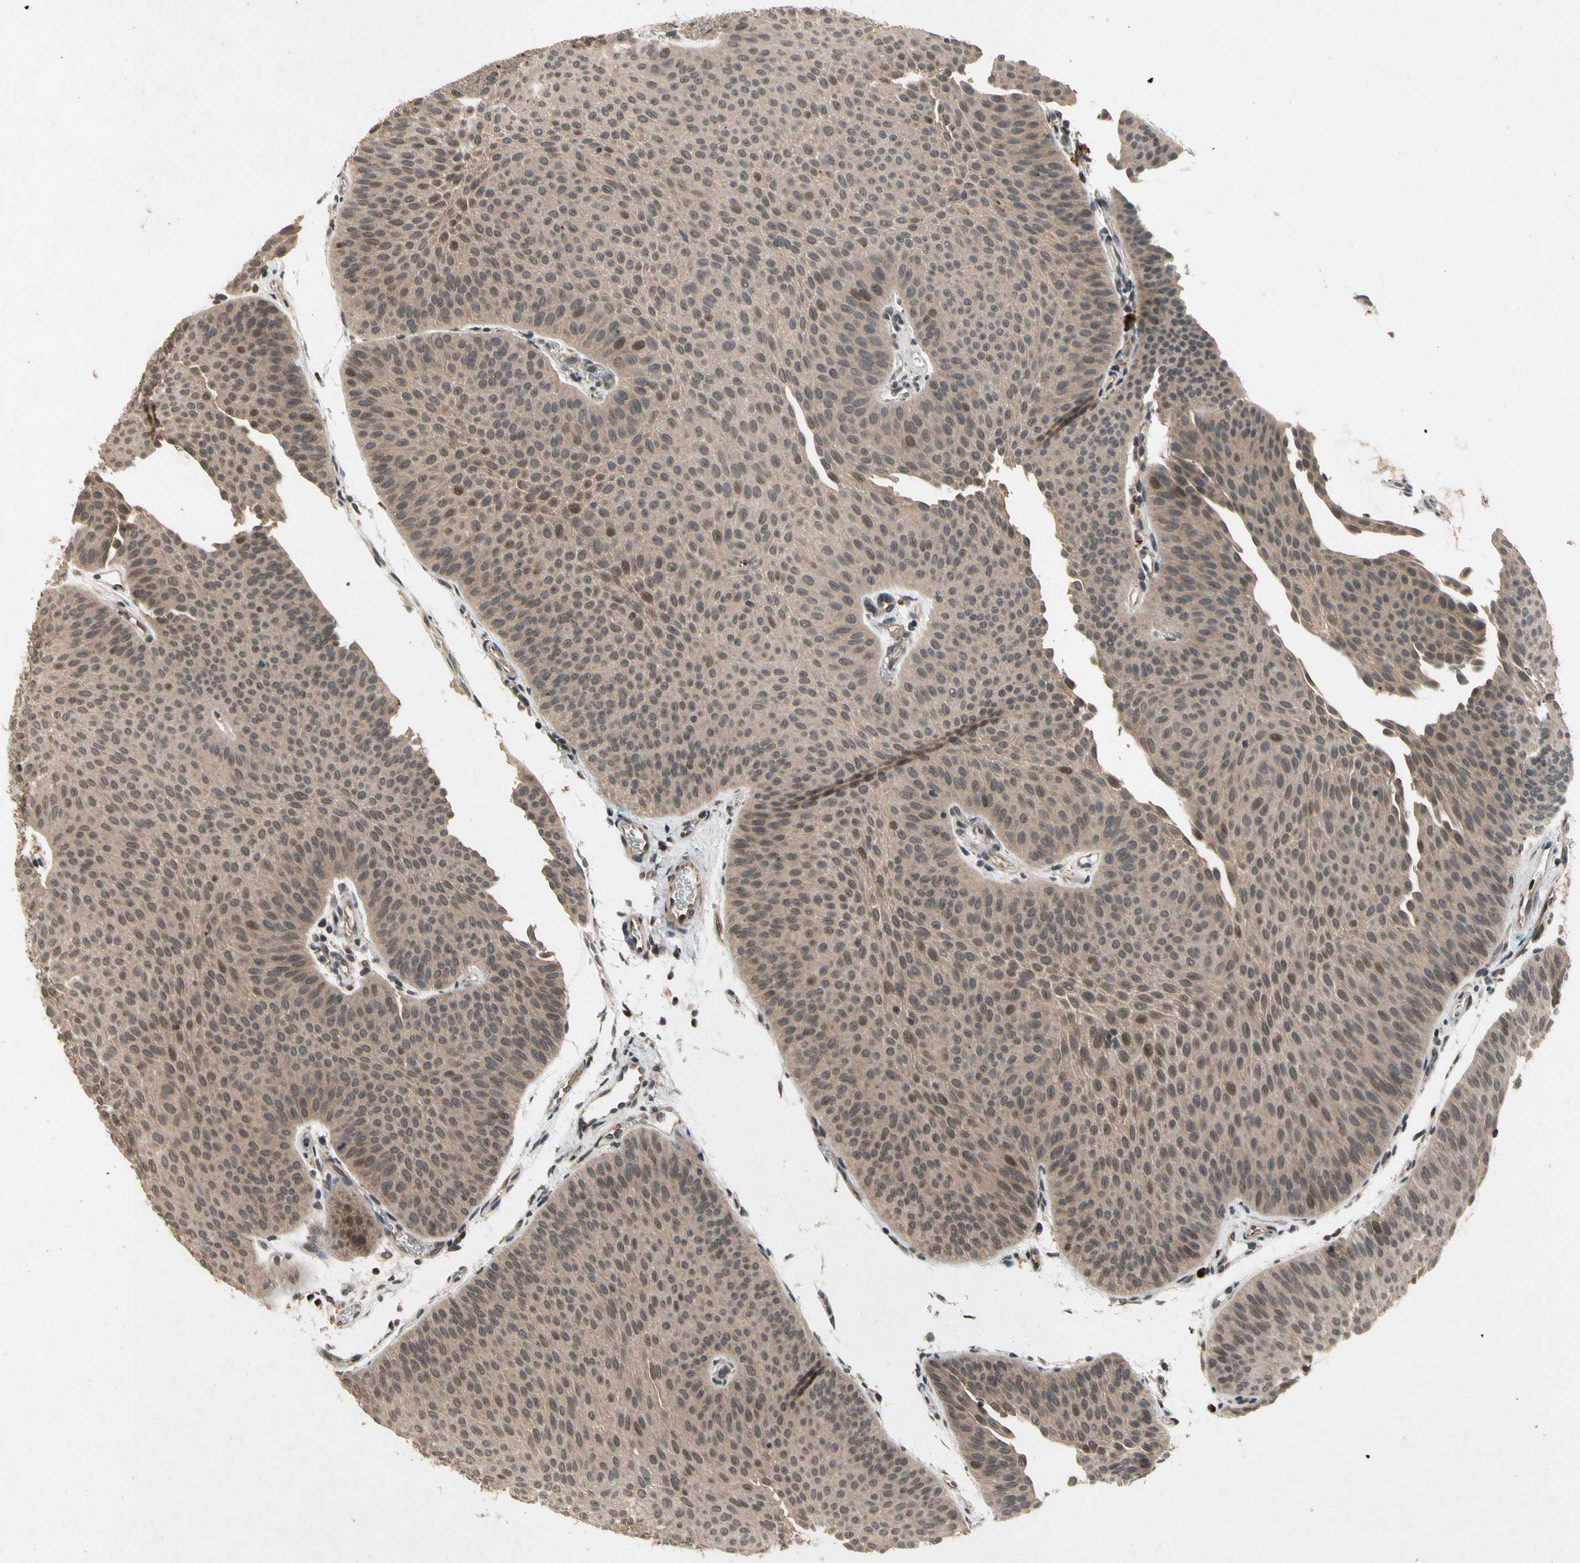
{"staining": {"intensity": "weak", "quantity": ">75%", "location": "cytoplasmic/membranous,nuclear"}, "tissue": "urothelial cancer", "cell_type": "Tumor cells", "image_type": "cancer", "snomed": [{"axis": "morphology", "description": "Urothelial carcinoma, Low grade"}, {"axis": "topography", "description": "Urinary bladder"}], "caption": "Protein expression analysis of urothelial cancer demonstrates weak cytoplasmic/membranous and nuclear expression in approximately >75% of tumor cells.", "gene": "DPY19L3", "patient": {"sex": "female", "age": 60}}